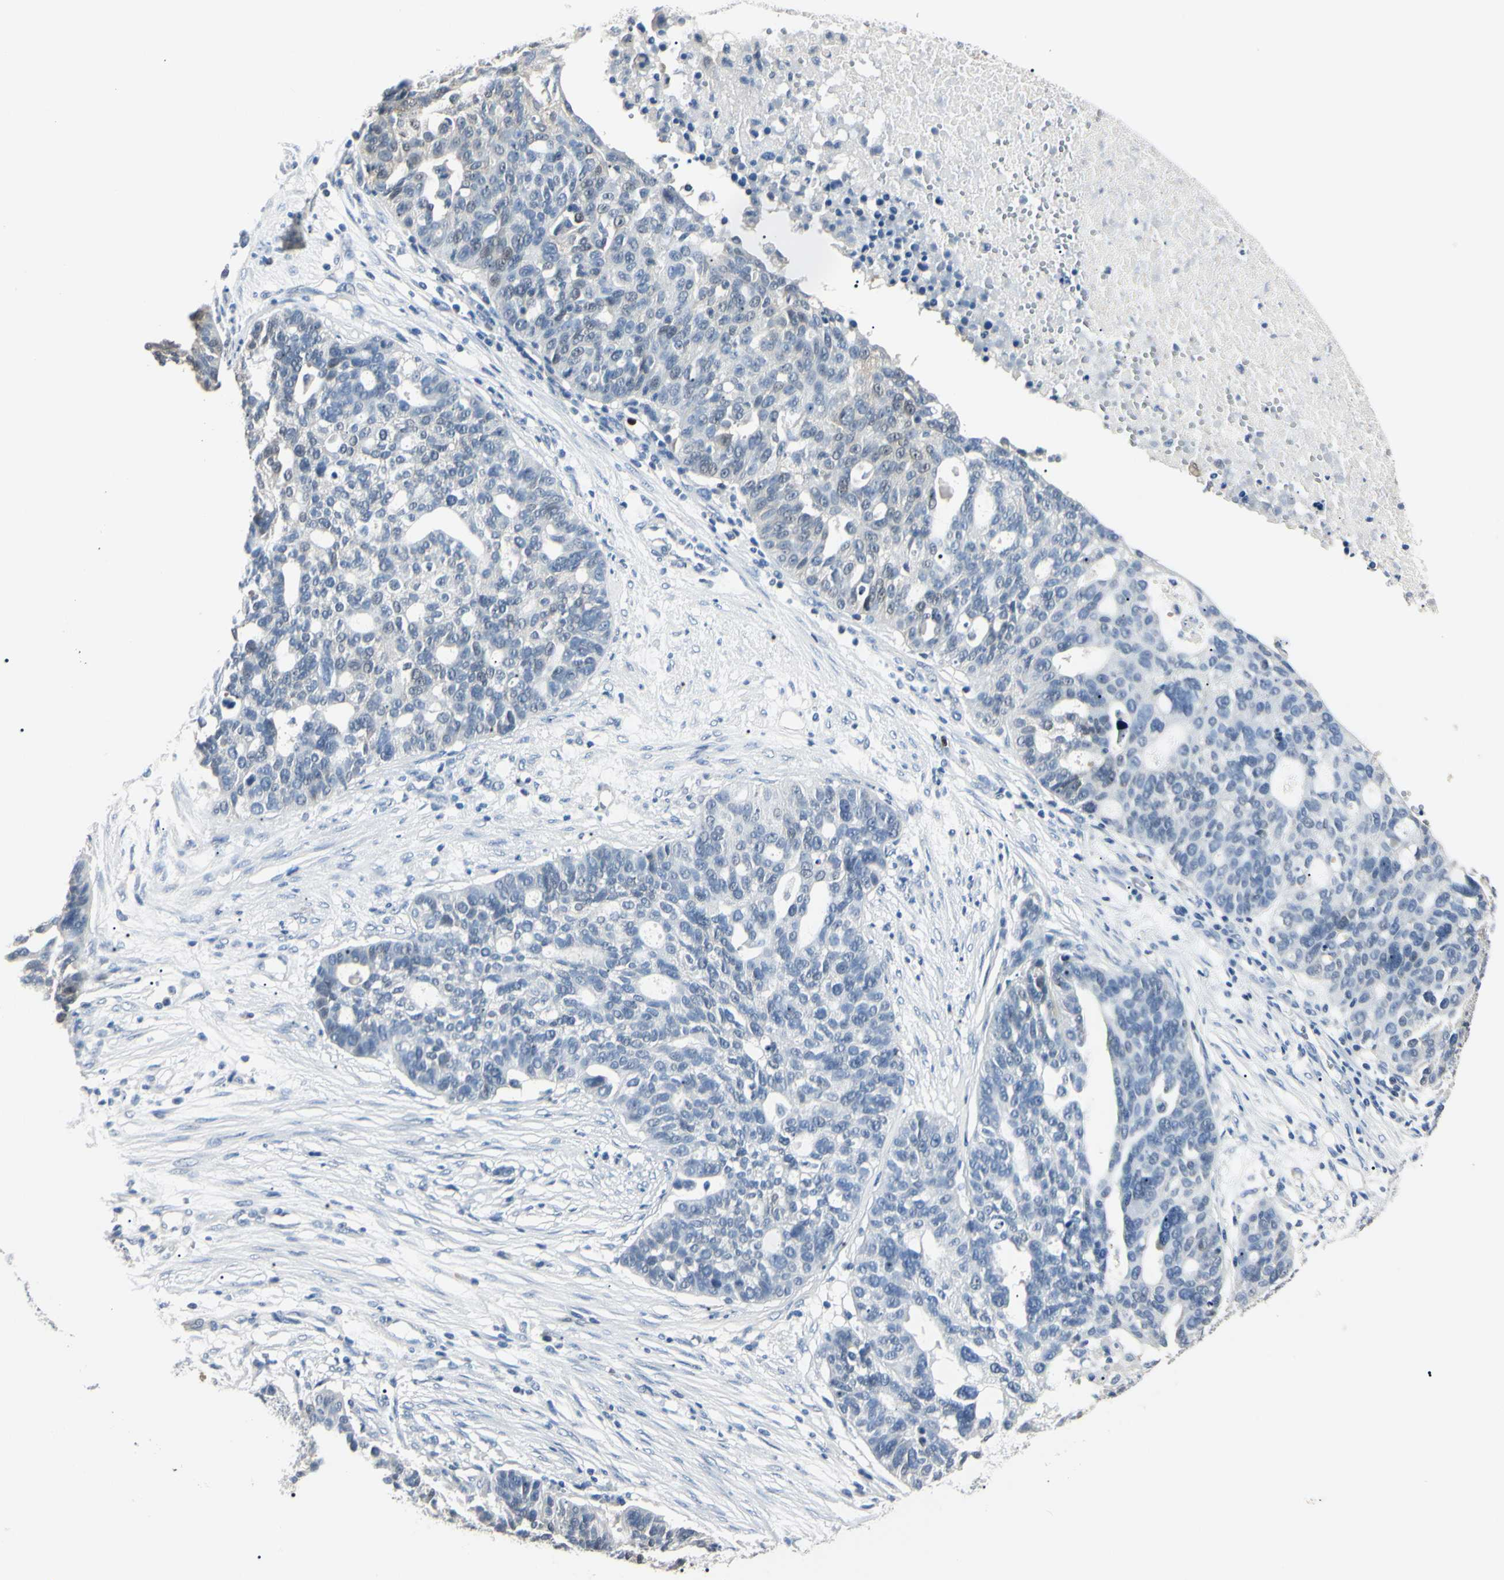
{"staining": {"intensity": "negative", "quantity": "none", "location": "none"}, "tissue": "ovarian cancer", "cell_type": "Tumor cells", "image_type": "cancer", "snomed": [{"axis": "morphology", "description": "Cystadenocarcinoma, serous, NOS"}, {"axis": "topography", "description": "Ovary"}], "caption": "DAB (3,3'-diaminobenzidine) immunohistochemical staining of ovarian cancer (serous cystadenocarcinoma) shows no significant expression in tumor cells.", "gene": "AKR1C3", "patient": {"sex": "female", "age": 59}}